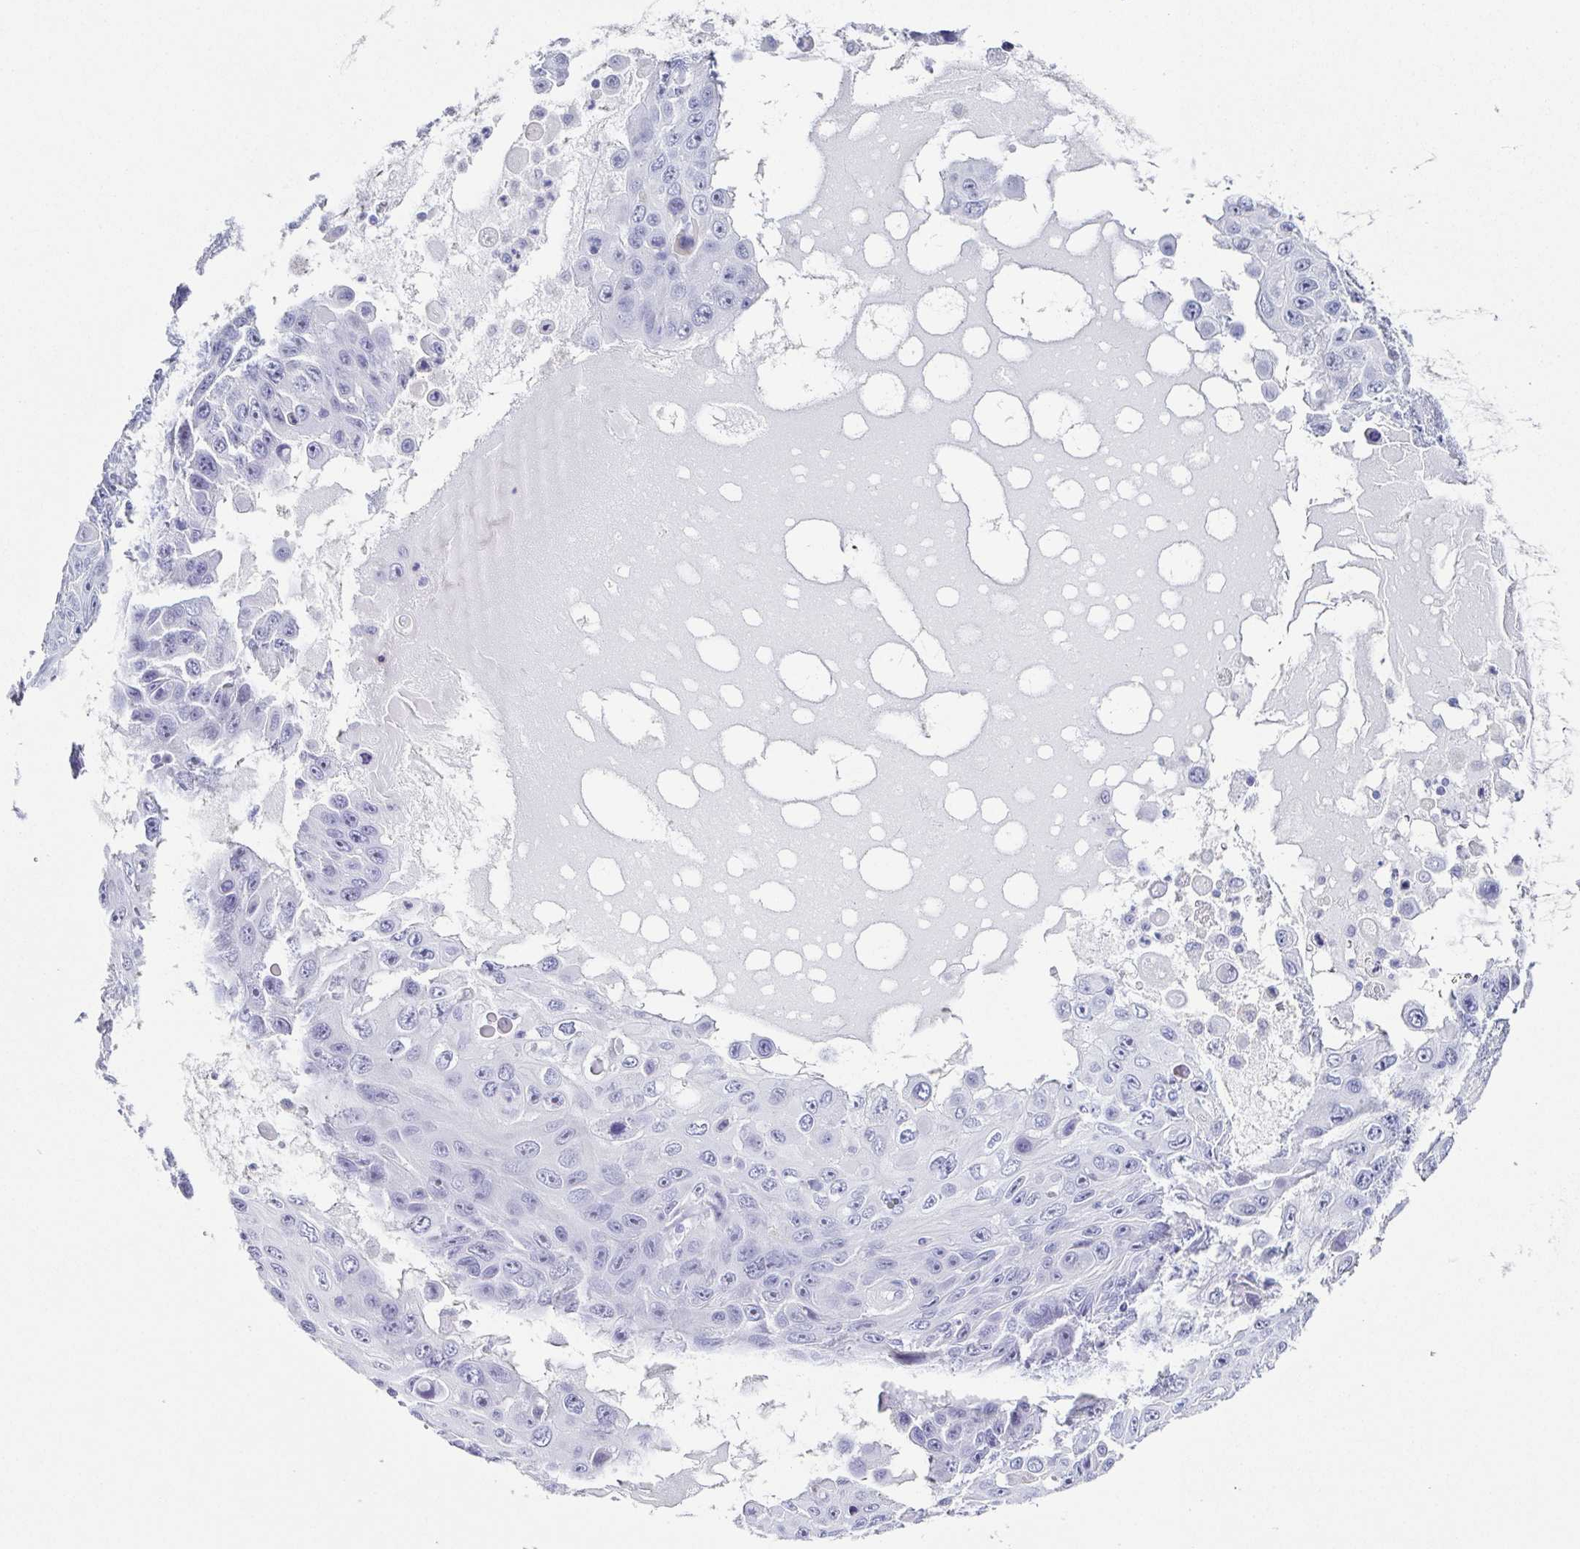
{"staining": {"intensity": "negative", "quantity": "none", "location": "none"}, "tissue": "skin cancer", "cell_type": "Tumor cells", "image_type": "cancer", "snomed": [{"axis": "morphology", "description": "Squamous cell carcinoma, NOS"}, {"axis": "topography", "description": "Skin"}], "caption": "There is no significant expression in tumor cells of skin squamous cell carcinoma. Nuclei are stained in blue.", "gene": "TNNT2", "patient": {"sex": "male", "age": 82}}